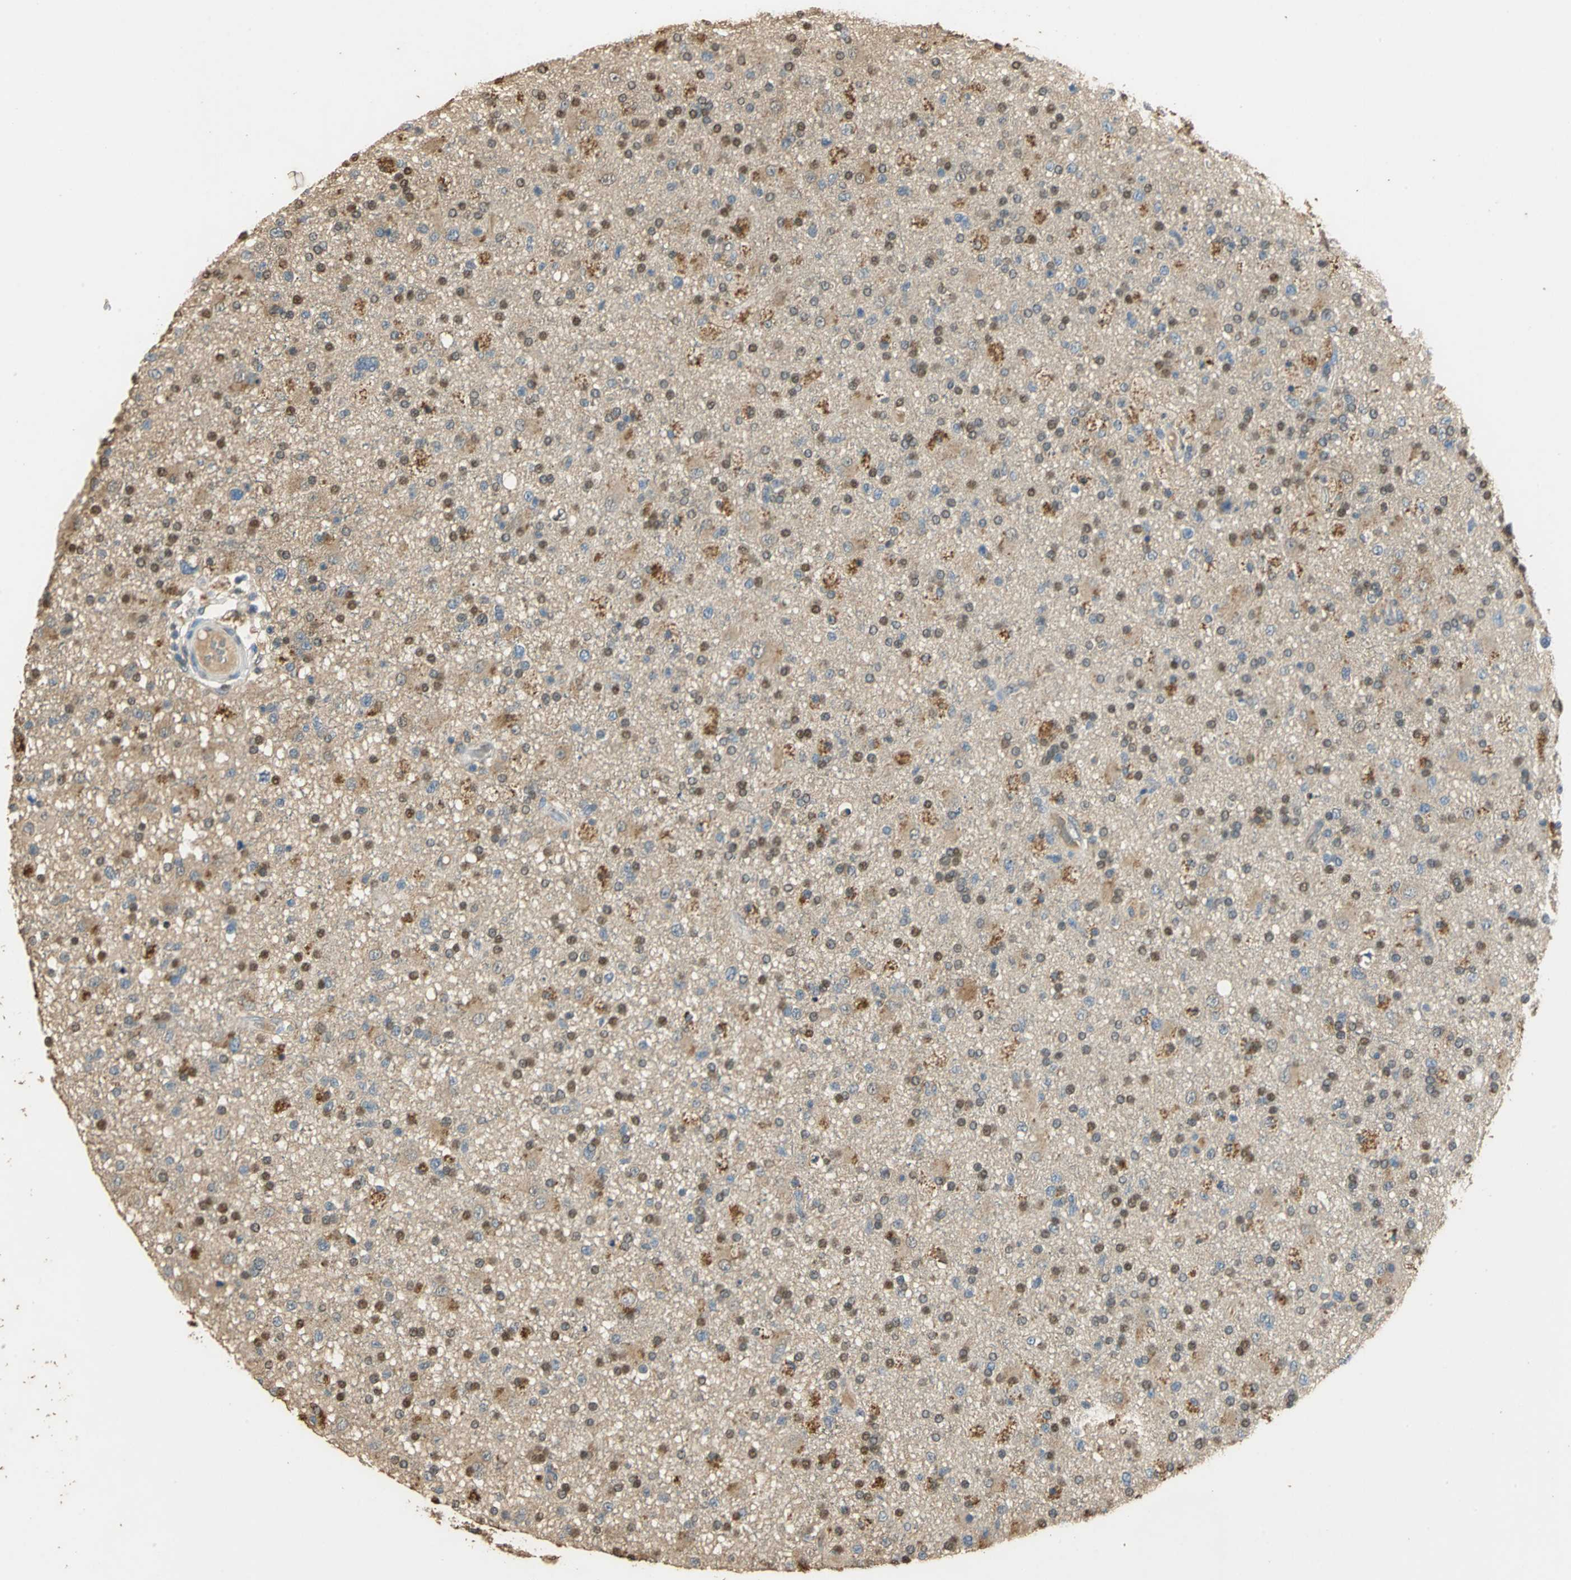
{"staining": {"intensity": "moderate", "quantity": ">75%", "location": "cytoplasmic/membranous,nuclear"}, "tissue": "glioma", "cell_type": "Tumor cells", "image_type": "cancer", "snomed": [{"axis": "morphology", "description": "Glioma, malignant, High grade"}, {"axis": "topography", "description": "Brain"}], "caption": "Moderate cytoplasmic/membranous and nuclear positivity is present in about >75% of tumor cells in glioma.", "gene": "GAPDH", "patient": {"sex": "male", "age": 33}}